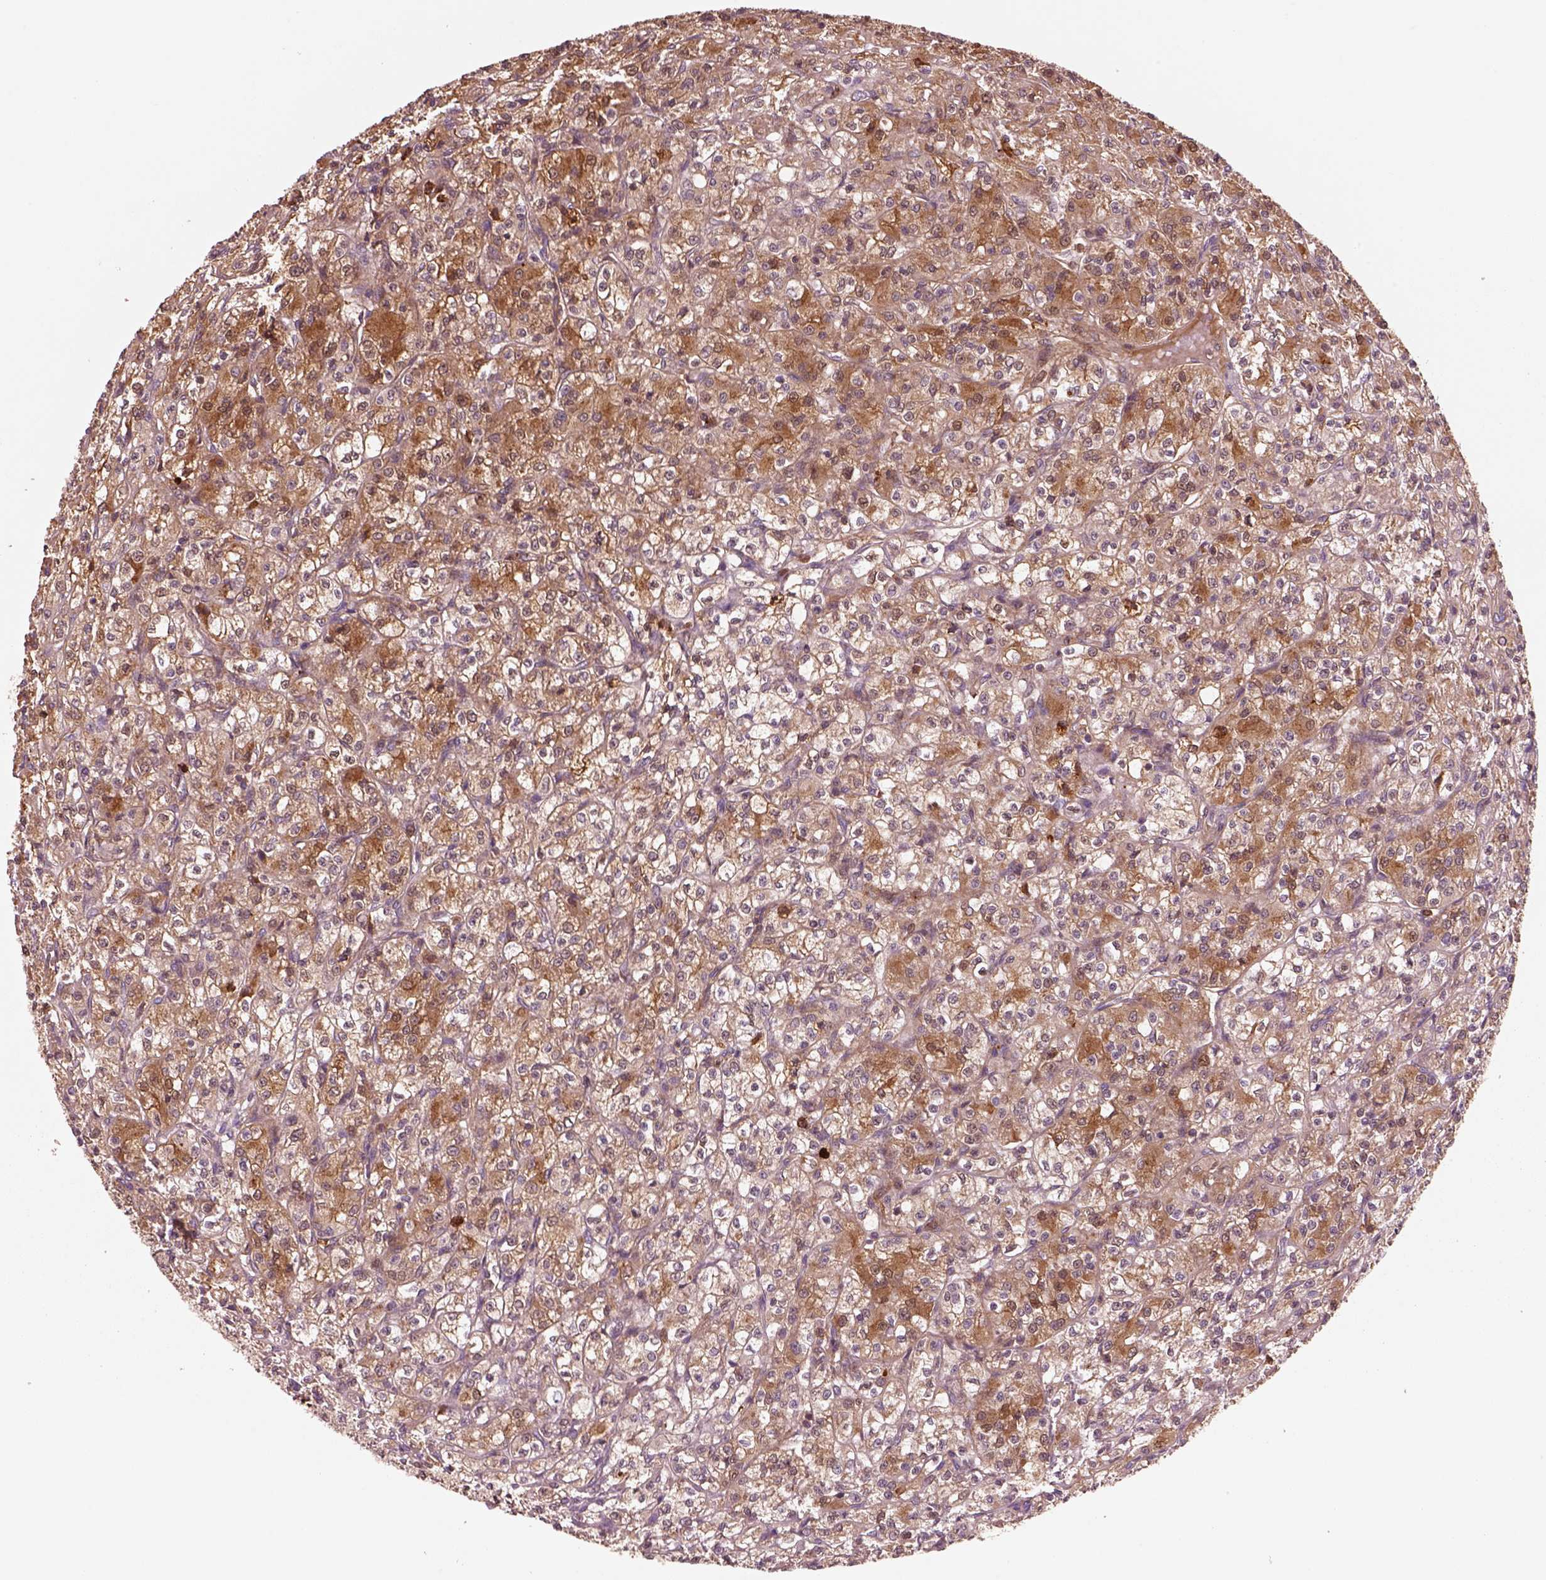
{"staining": {"intensity": "moderate", "quantity": "<25%", "location": "cytoplasmic/membranous"}, "tissue": "renal cancer", "cell_type": "Tumor cells", "image_type": "cancer", "snomed": [{"axis": "morphology", "description": "Adenocarcinoma, NOS"}, {"axis": "topography", "description": "Kidney"}], "caption": "IHC staining of adenocarcinoma (renal), which reveals low levels of moderate cytoplasmic/membranous positivity in approximately <25% of tumor cells indicating moderate cytoplasmic/membranous protein expression. The staining was performed using DAB (brown) for protein detection and nuclei were counterstained in hematoxylin (blue).", "gene": "ASCC2", "patient": {"sex": "female", "age": 70}}